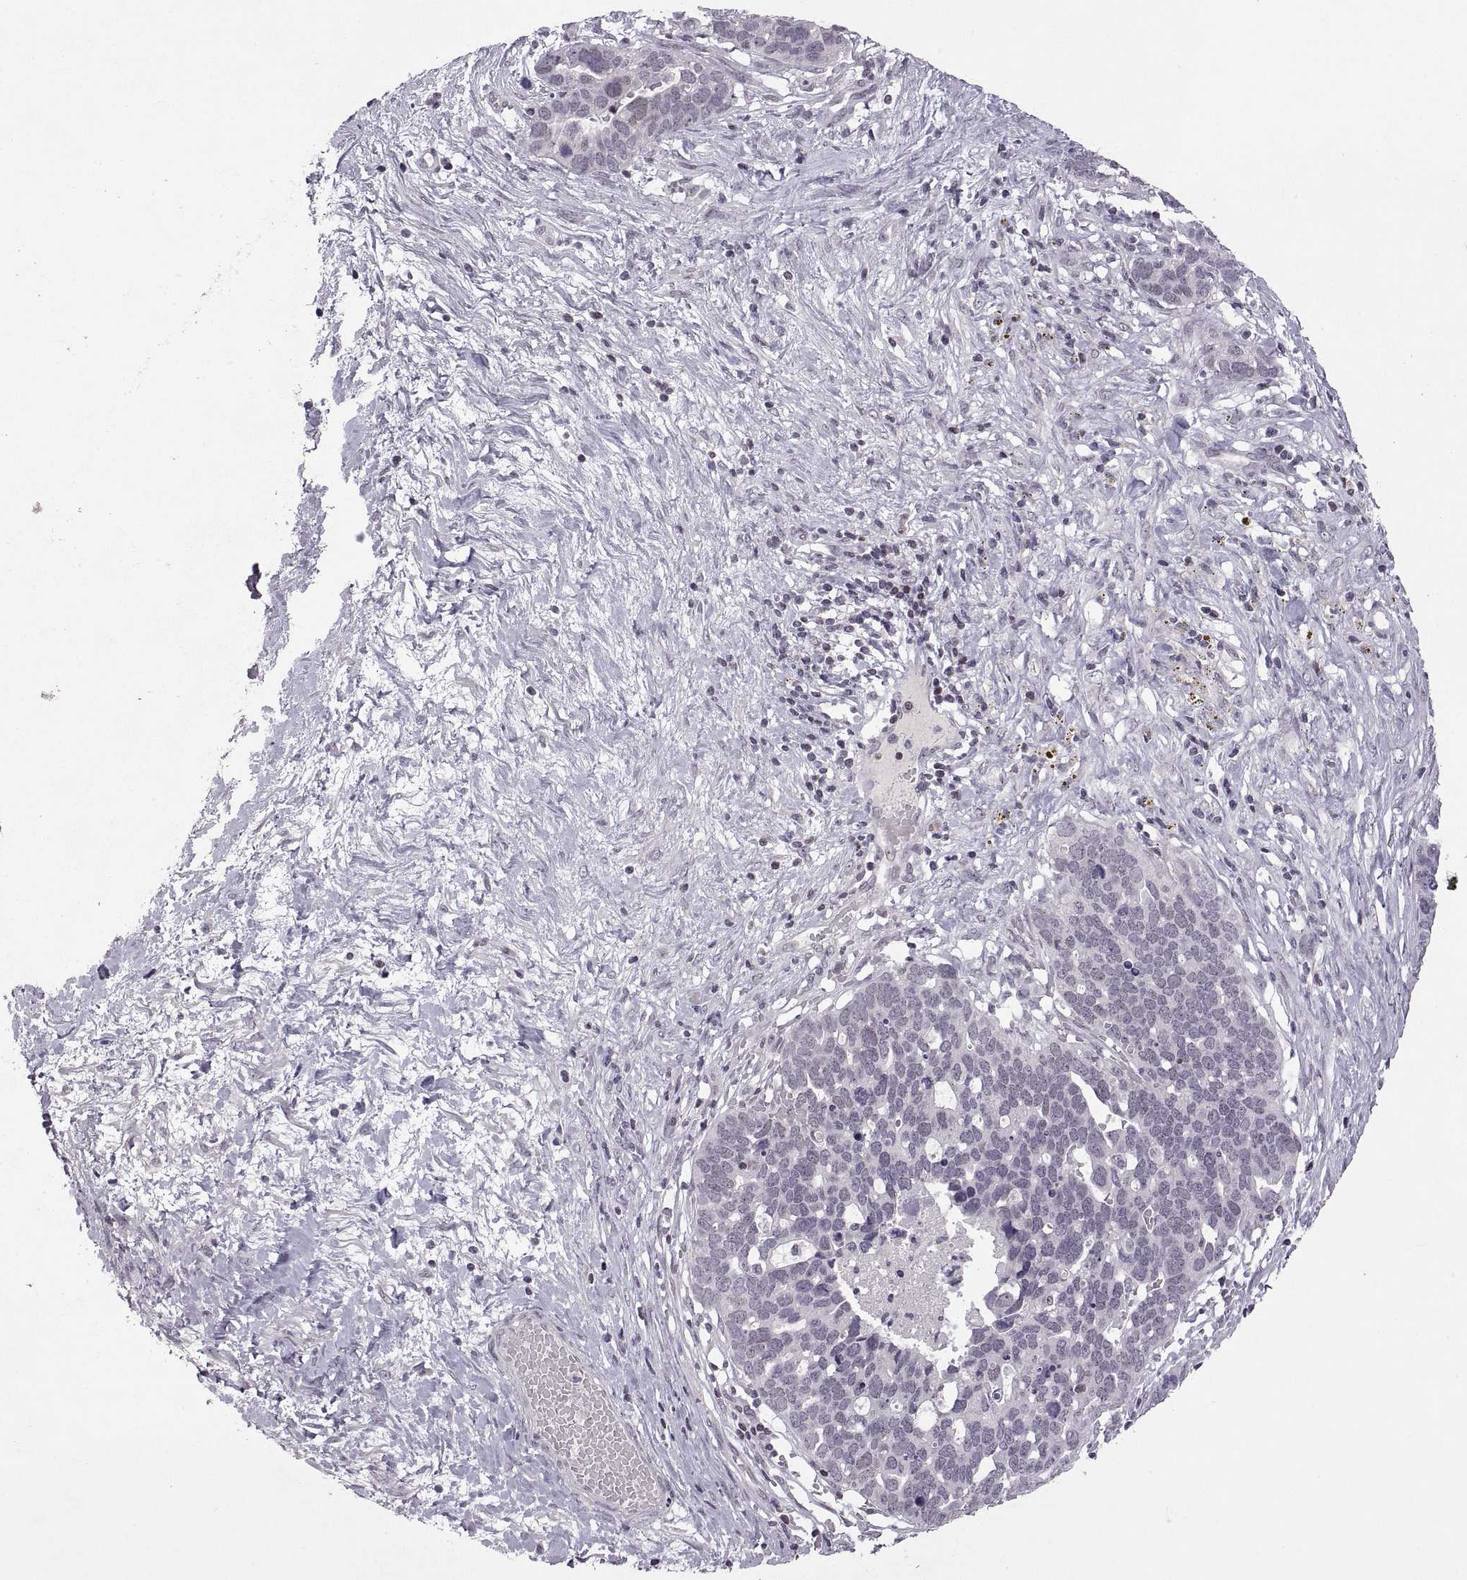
{"staining": {"intensity": "negative", "quantity": "none", "location": "none"}, "tissue": "ovarian cancer", "cell_type": "Tumor cells", "image_type": "cancer", "snomed": [{"axis": "morphology", "description": "Cystadenocarcinoma, serous, NOS"}, {"axis": "topography", "description": "Ovary"}], "caption": "Micrograph shows no protein positivity in tumor cells of ovarian cancer tissue.", "gene": "NEK2", "patient": {"sex": "female", "age": 54}}